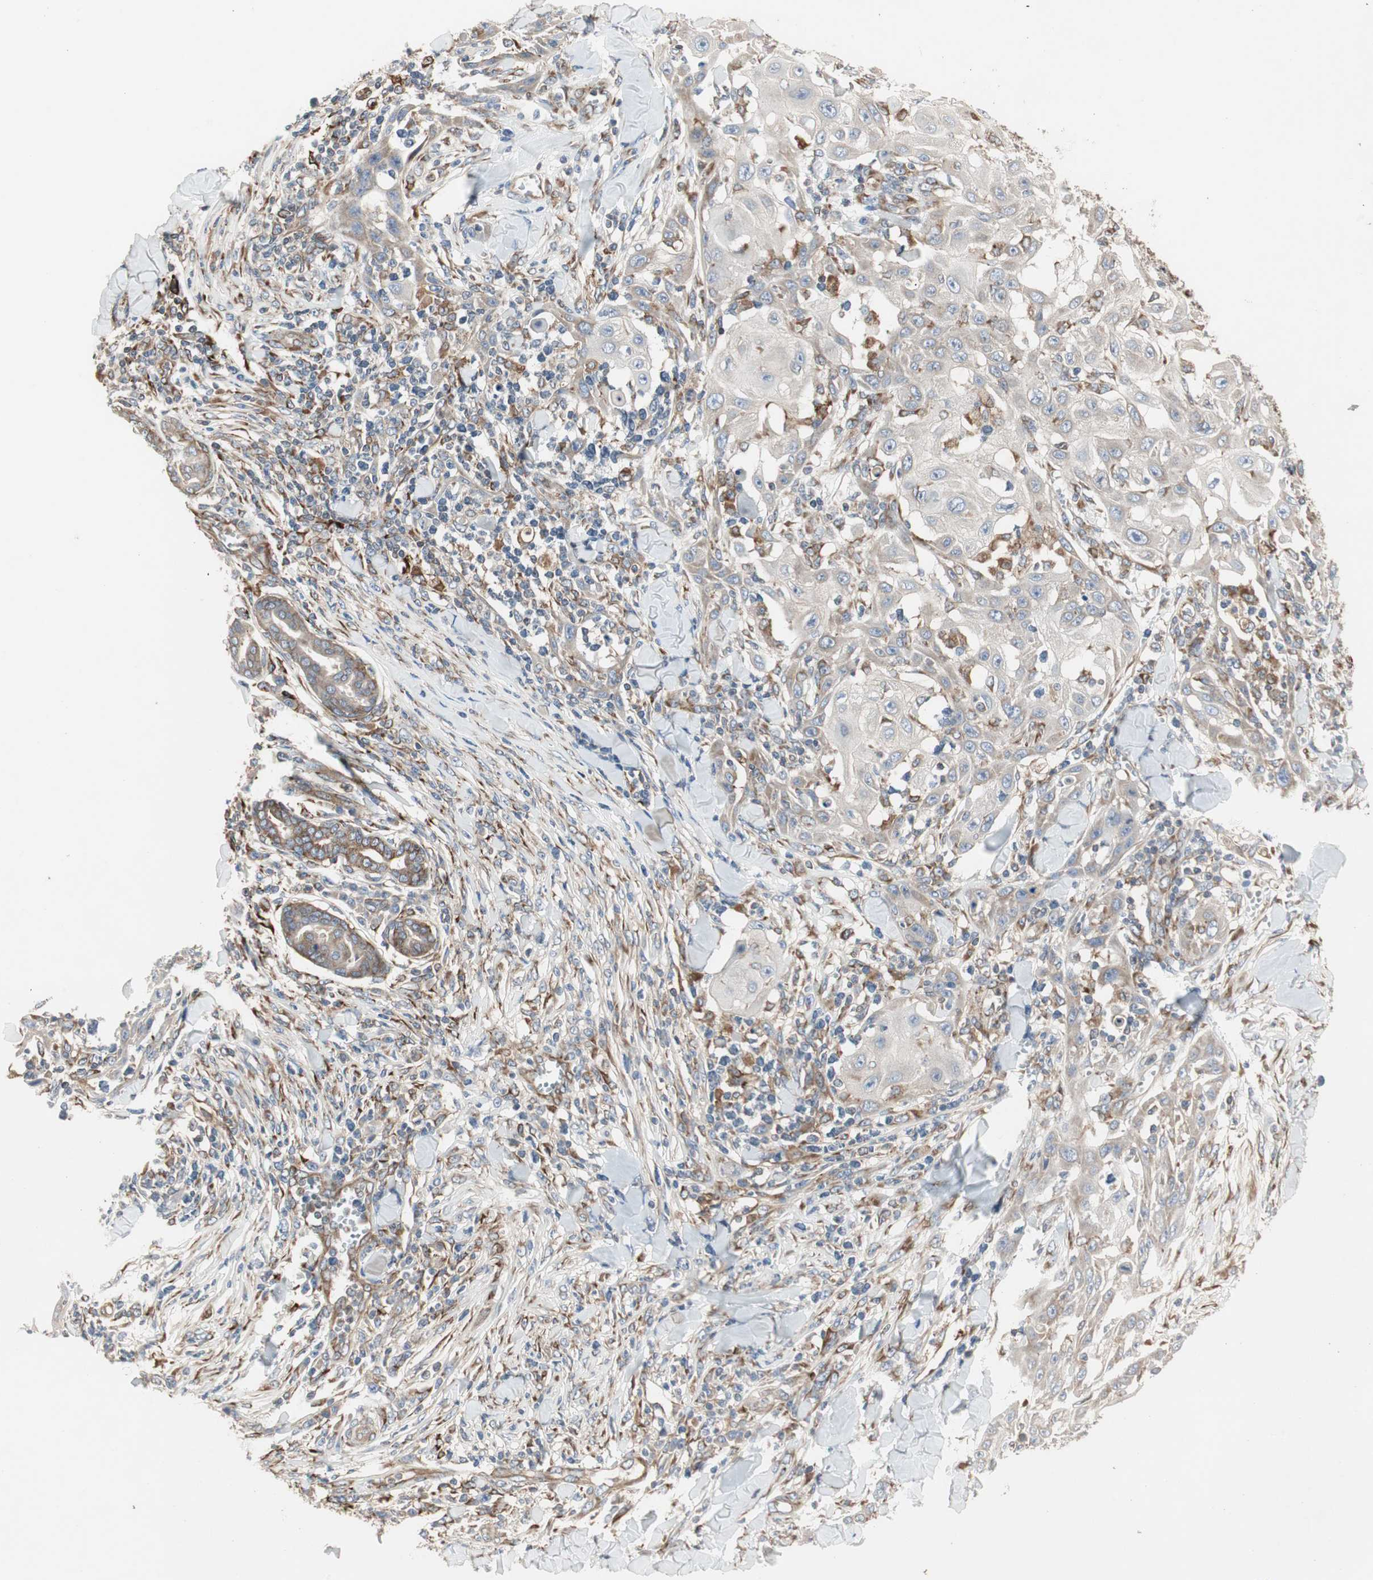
{"staining": {"intensity": "weak", "quantity": "25%-75%", "location": "cytoplasmic/membranous"}, "tissue": "skin cancer", "cell_type": "Tumor cells", "image_type": "cancer", "snomed": [{"axis": "morphology", "description": "Squamous cell carcinoma, NOS"}, {"axis": "topography", "description": "Skin"}], "caption": "Immunohistochemistry (IHC) staining of skin cancer (squamous cell carcinoma), which displays low levels of weak cytoplasmic/membranous positivity in about 25%-75% of tumor cells indicating weak cytoplasmic/membranous protein positivity. The staining was performed using DAB (3,3'-diaminobenzidine) (brown) for protein detection and nuclei were counterstained in hematoxylin (blue).", "gene": "H6PD", "patient": {"sex": "male", "age": 24}}